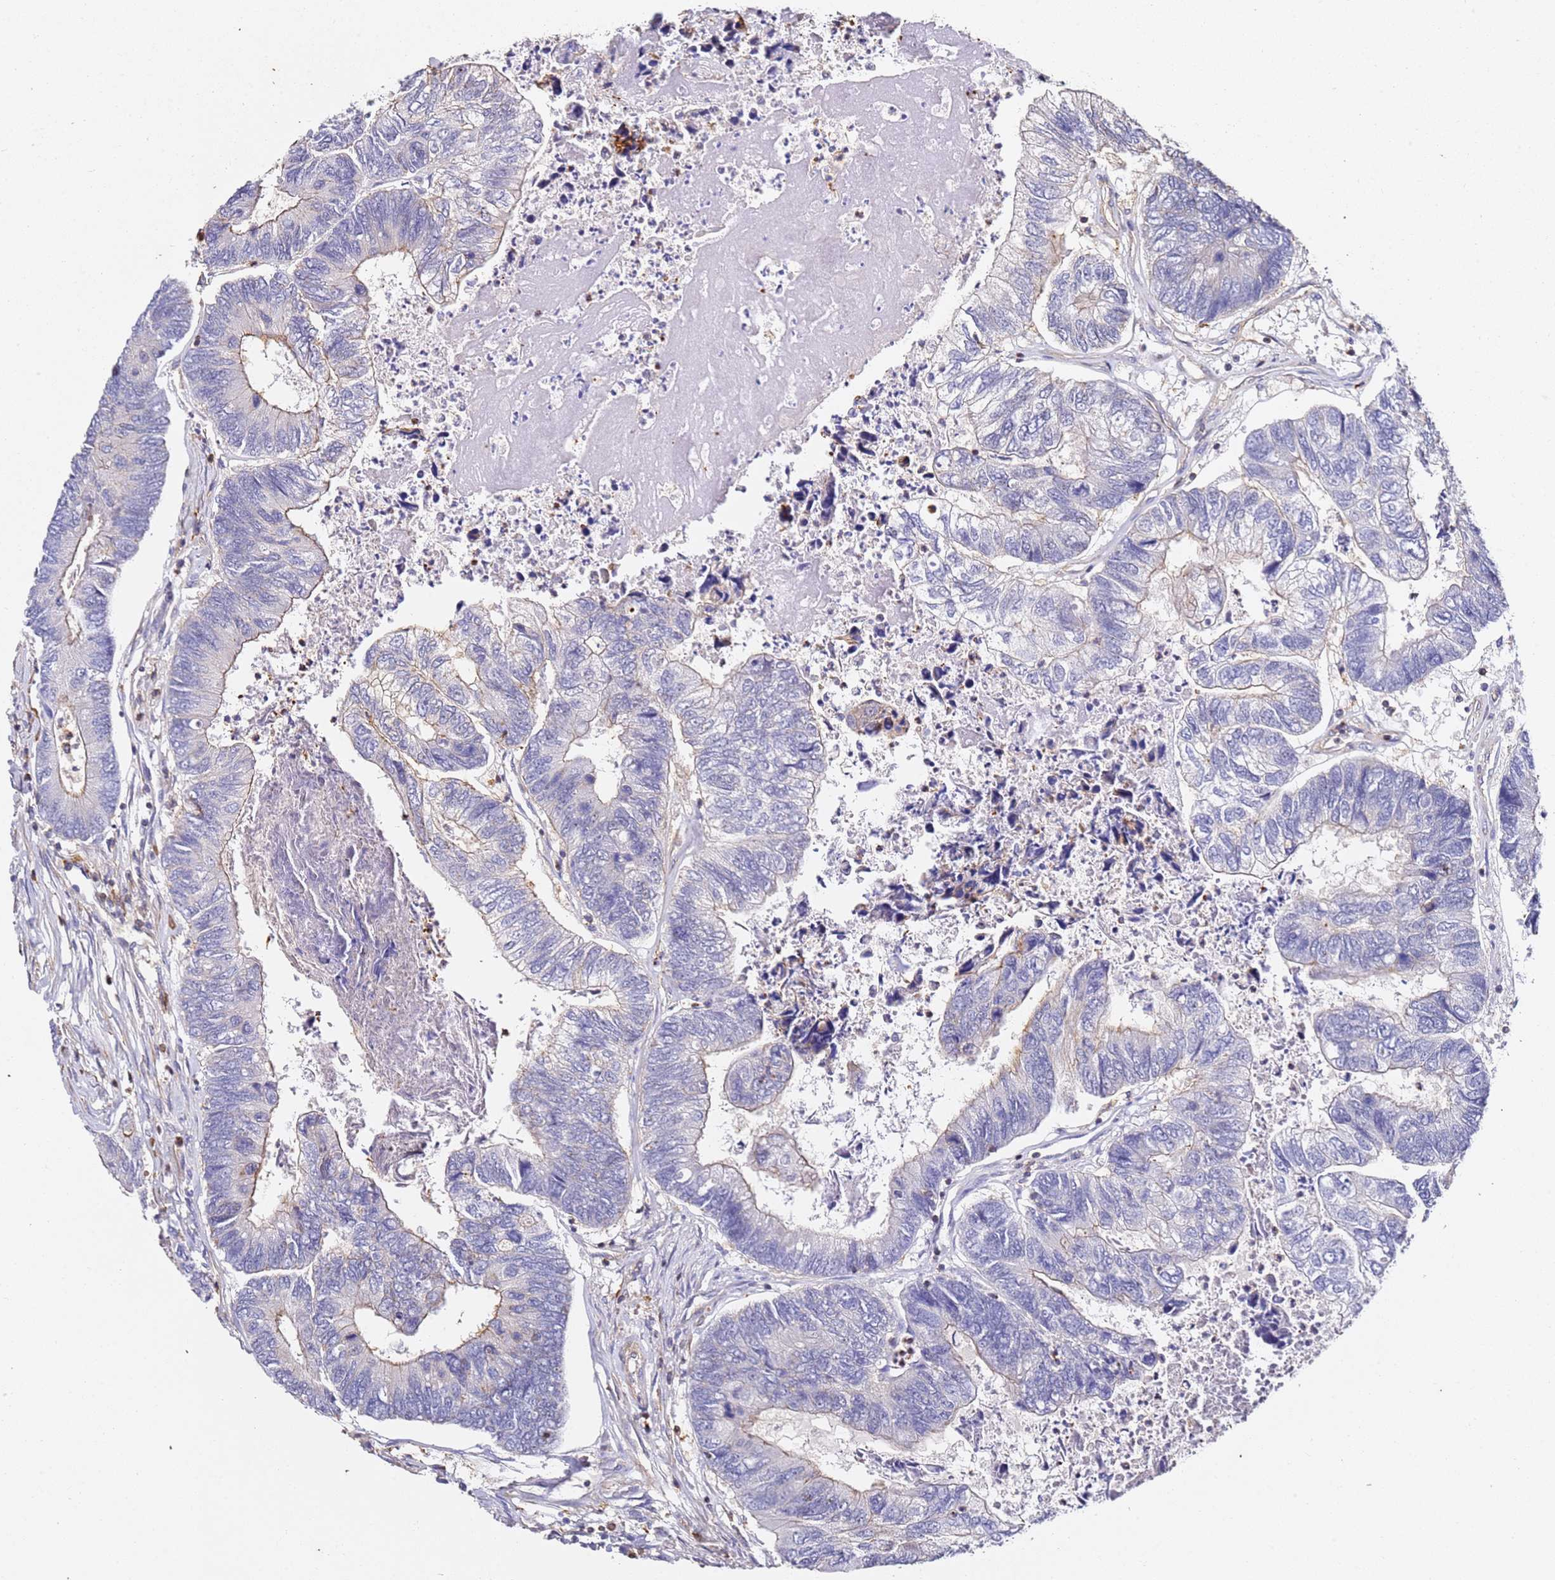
{"staining": {"intensity": "moderate", "quantity": "25%-75%", "location": "cytoplasmic/membranous"}, "tissue": "colorectal cancer", "cell_type": "Tumor cells", "image_type": "cancer", "snomed": [{"axis": "morphology", "description": "Adenocarcinoma, NOS"}, {"axis": "topography", "description": "Colon"}], "caption": "Colorectal adenocarcinoma was stained to show a protein in brown. There is medium levels of moderate cytoplasmic/membranous expression in approximately 25%-75% of tumor cells.", "gene": "ZNF671", "patient": {"sex": "female", "age": 67}}